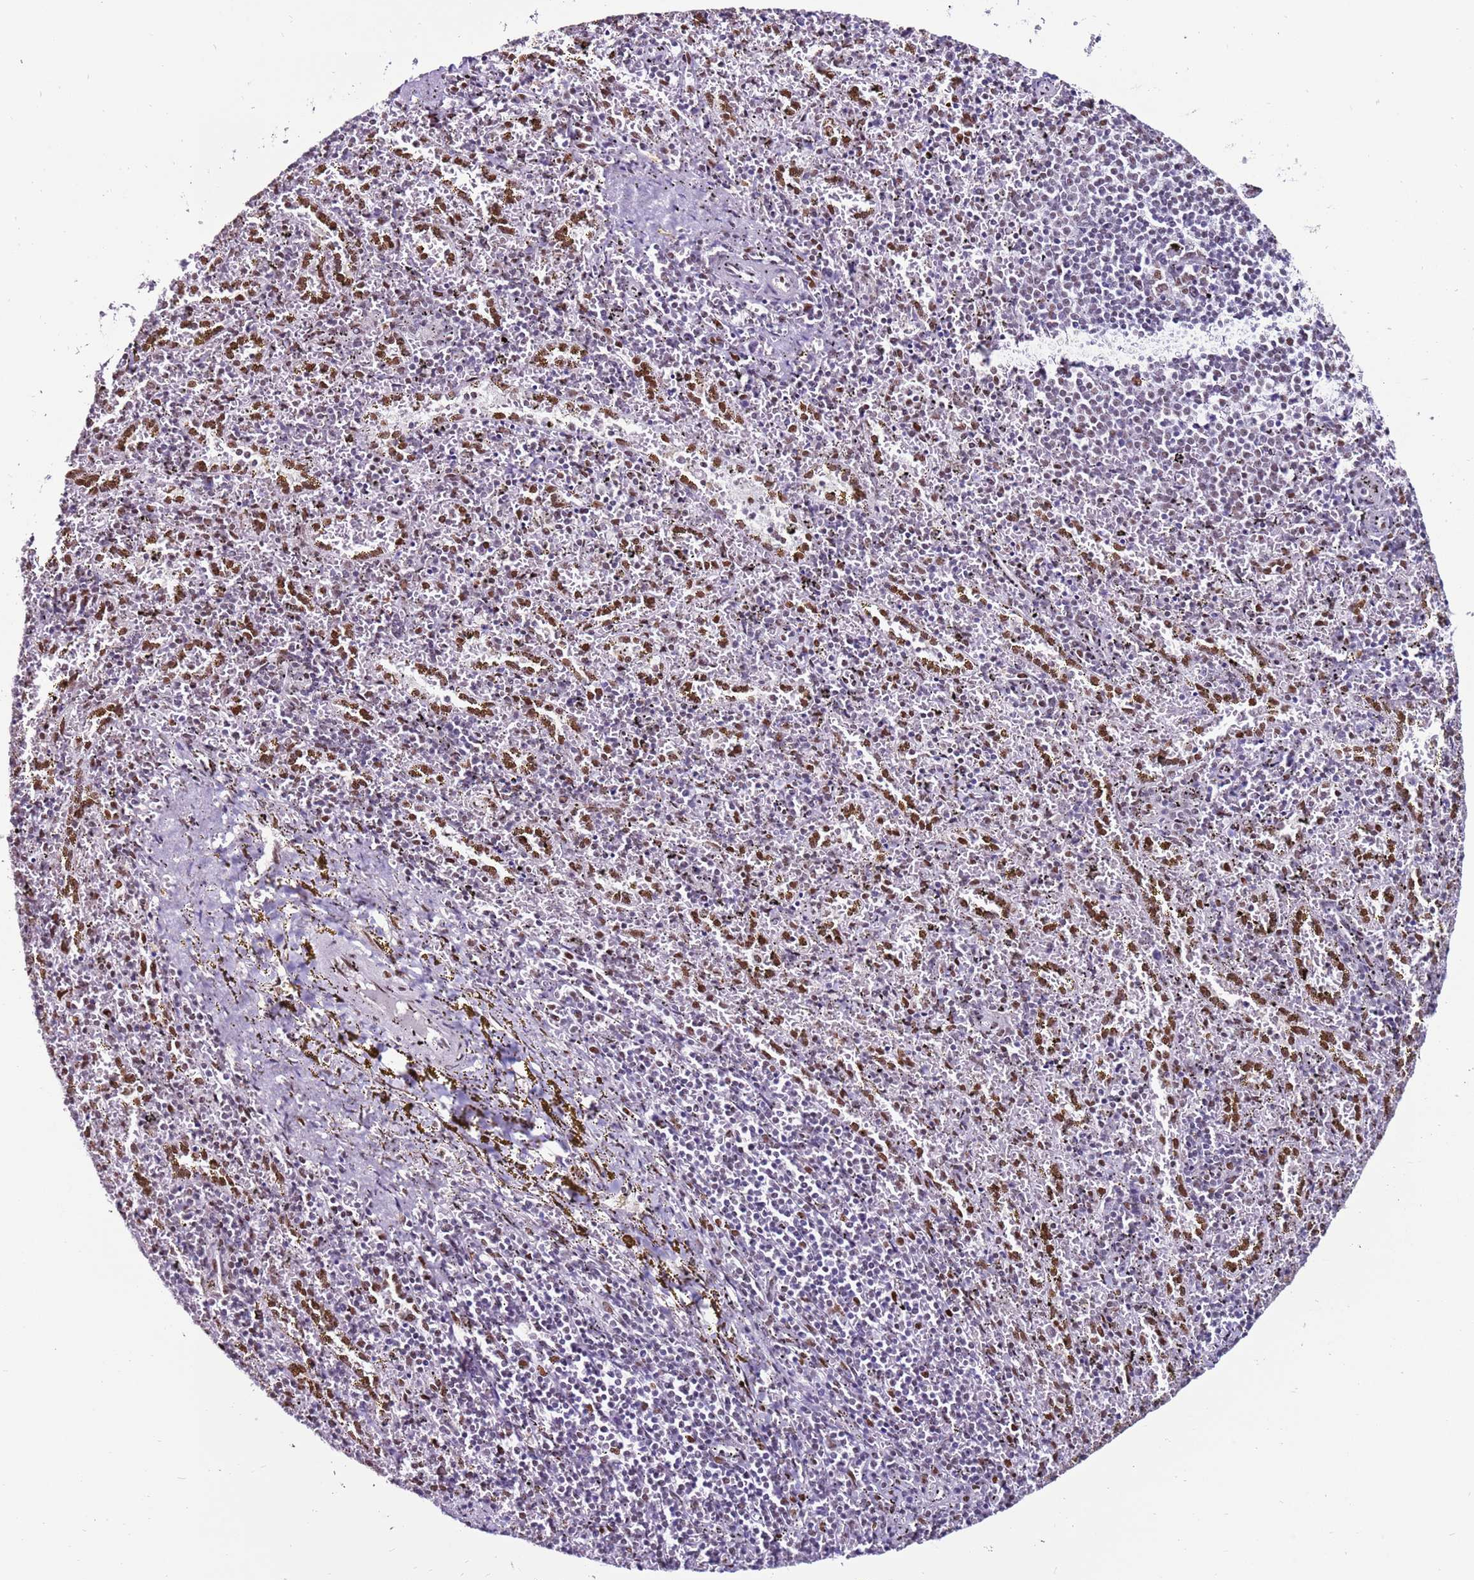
{"staining": {"intensity": "moderate", "quantity": "25%-75%", "location": "nuclear"}, "tissue": "spleen", "cell_type": "Cells in red pulp", "image_type": "normal", "snomed": [{"axis": "morphology", "description": "Normal tissue, NOS"}, {"axis": "topography", "description": "Spleen"}], "caption": "Immunohistochemical staining of unremarkable spleen exhibits medium levels of moderate nuclear expression in approximately 25%-75% of cells in red pulp.", "gene": "KPNA4", "patient": {"sex": "male", "age": 11}}